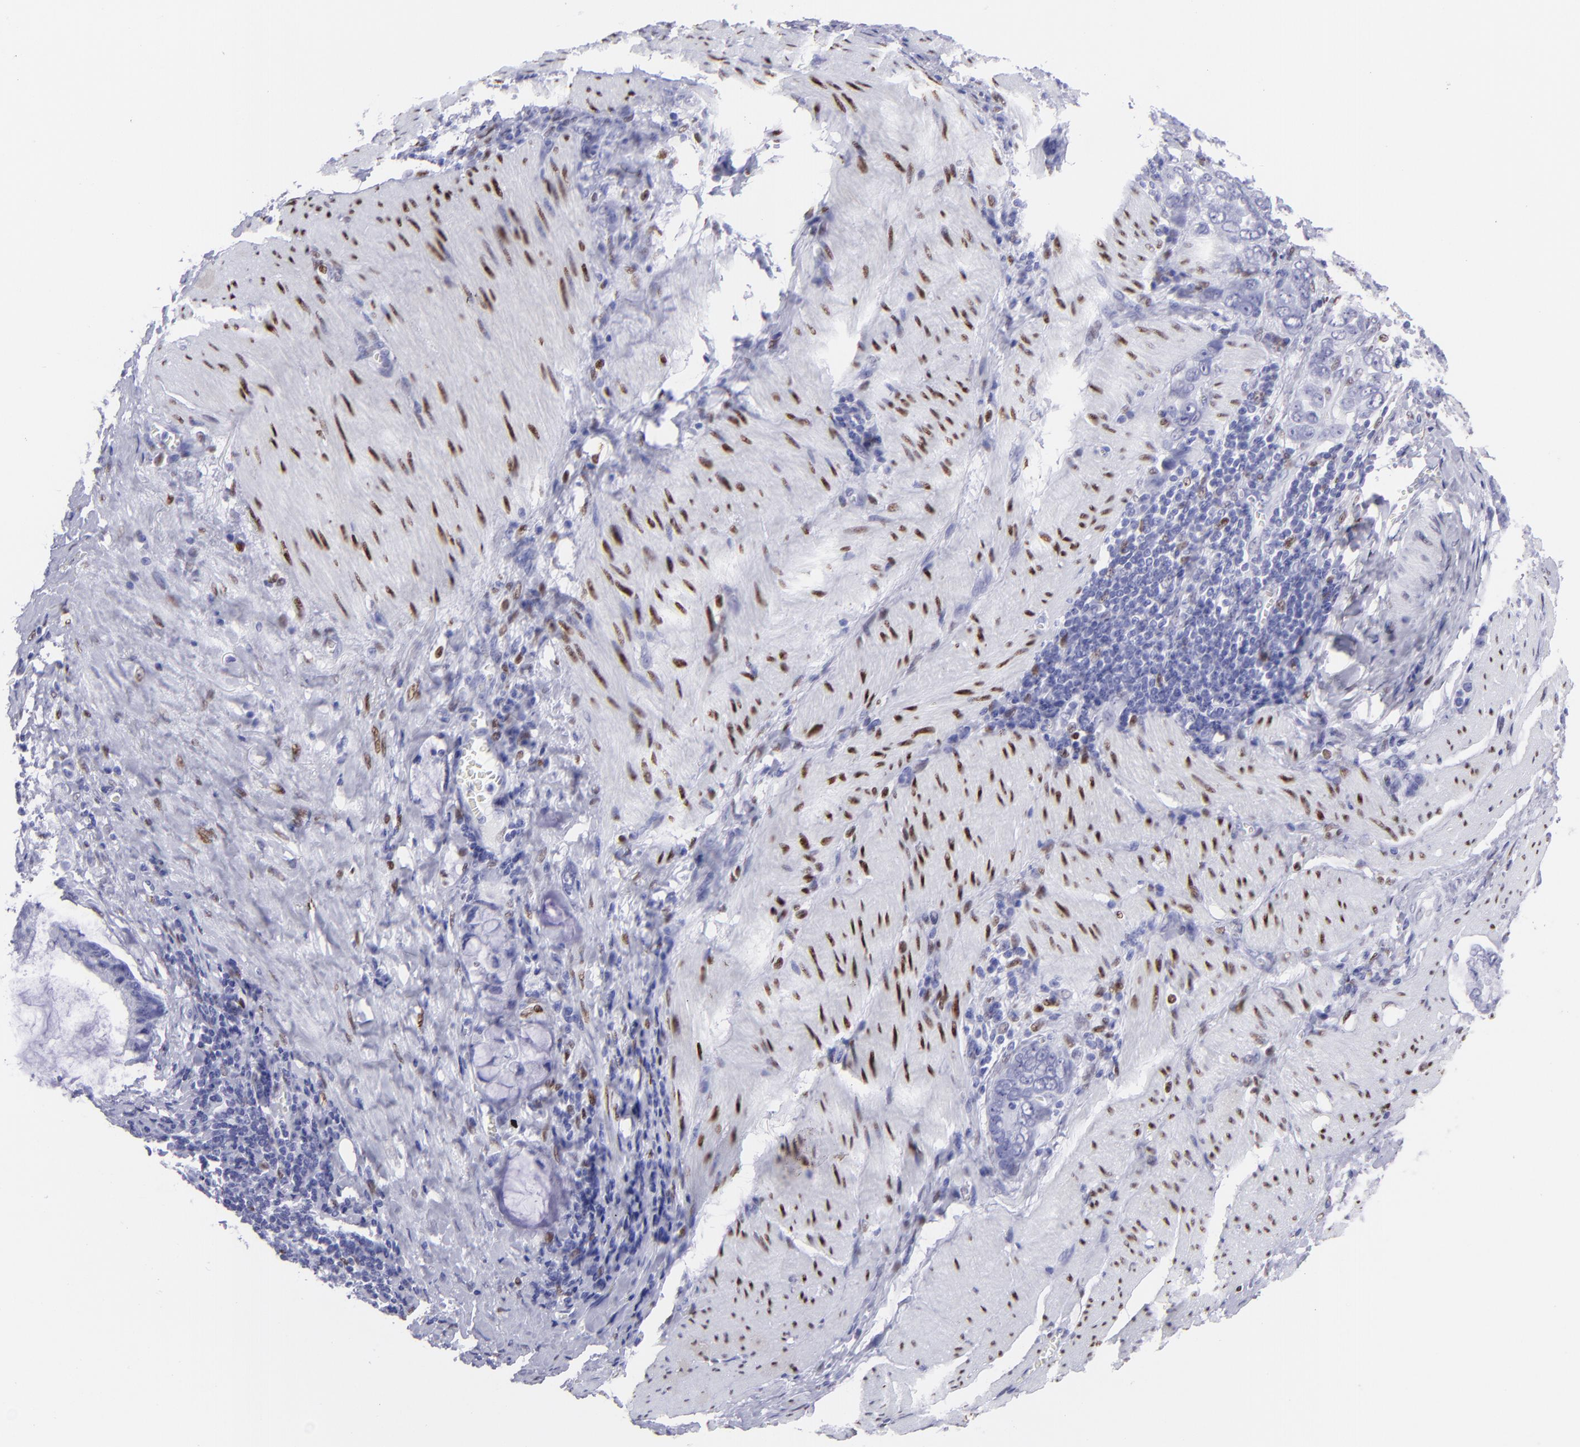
{"staining": {"intensity": "negative", "quantity": "none", "location": "none"}, "tissue": "stomach cancer", "cell_type": "Tumor cells", "image_type": "cancer", "snomed": [{"axis": "morphology", "description": "Adenocarcinoma, NOS"}, {"axis": "topography", "description": "Stomach"}], "caption": "Immunohistochemical staining of stomach cancer demonstrates no significant staining in tumor cells. Brightfield microscopy of immunohistochemistry stained with DAB (3,3'-diaminobenzidine) (brown) and hematoxylin (blue), captured at high magnification.", "gene": "MITF", "patient": {"sex": "male", "age": 78}}